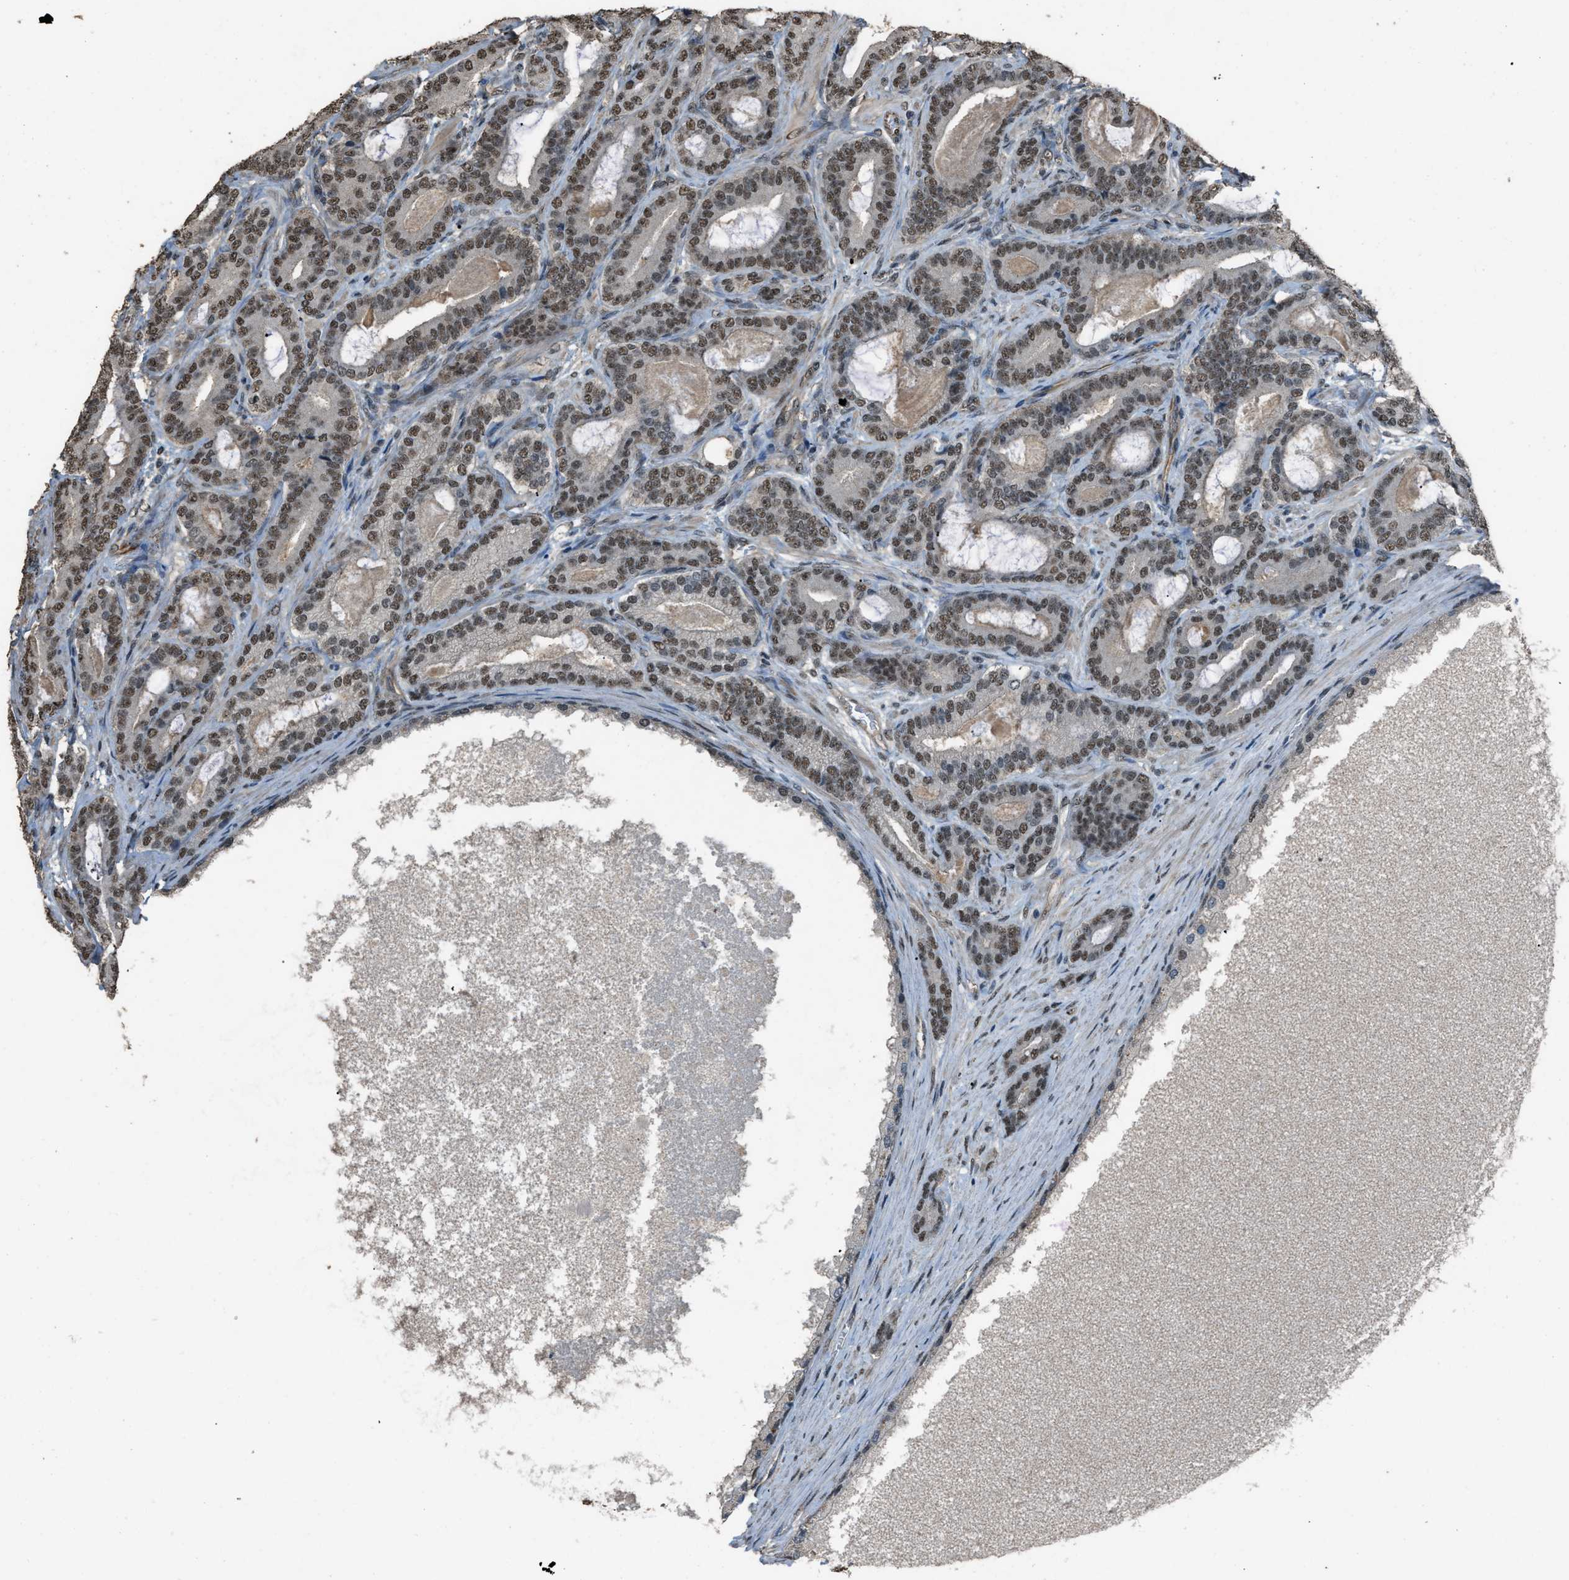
{"staining": {"intensity": "moderate", "quantity": ">75%", "location": "nuclear"}, "tissue": "prostate cancer", "cell_type": "Tumor cells", "image_type": "cancer", "snomed": [{"axis": "morphology", "description": "Adenocarcinoma, High grade"}, {"axis": "topography", "description": "Prostate"}], "caption": "The immunohistochemical stain highlights moderate nuclear staining in tumor cells of adenocarcinoma (high-grade) (prostate) tissue.", "gene": "SERTAD2", "patient": {"sex": "male", "age": 60}}